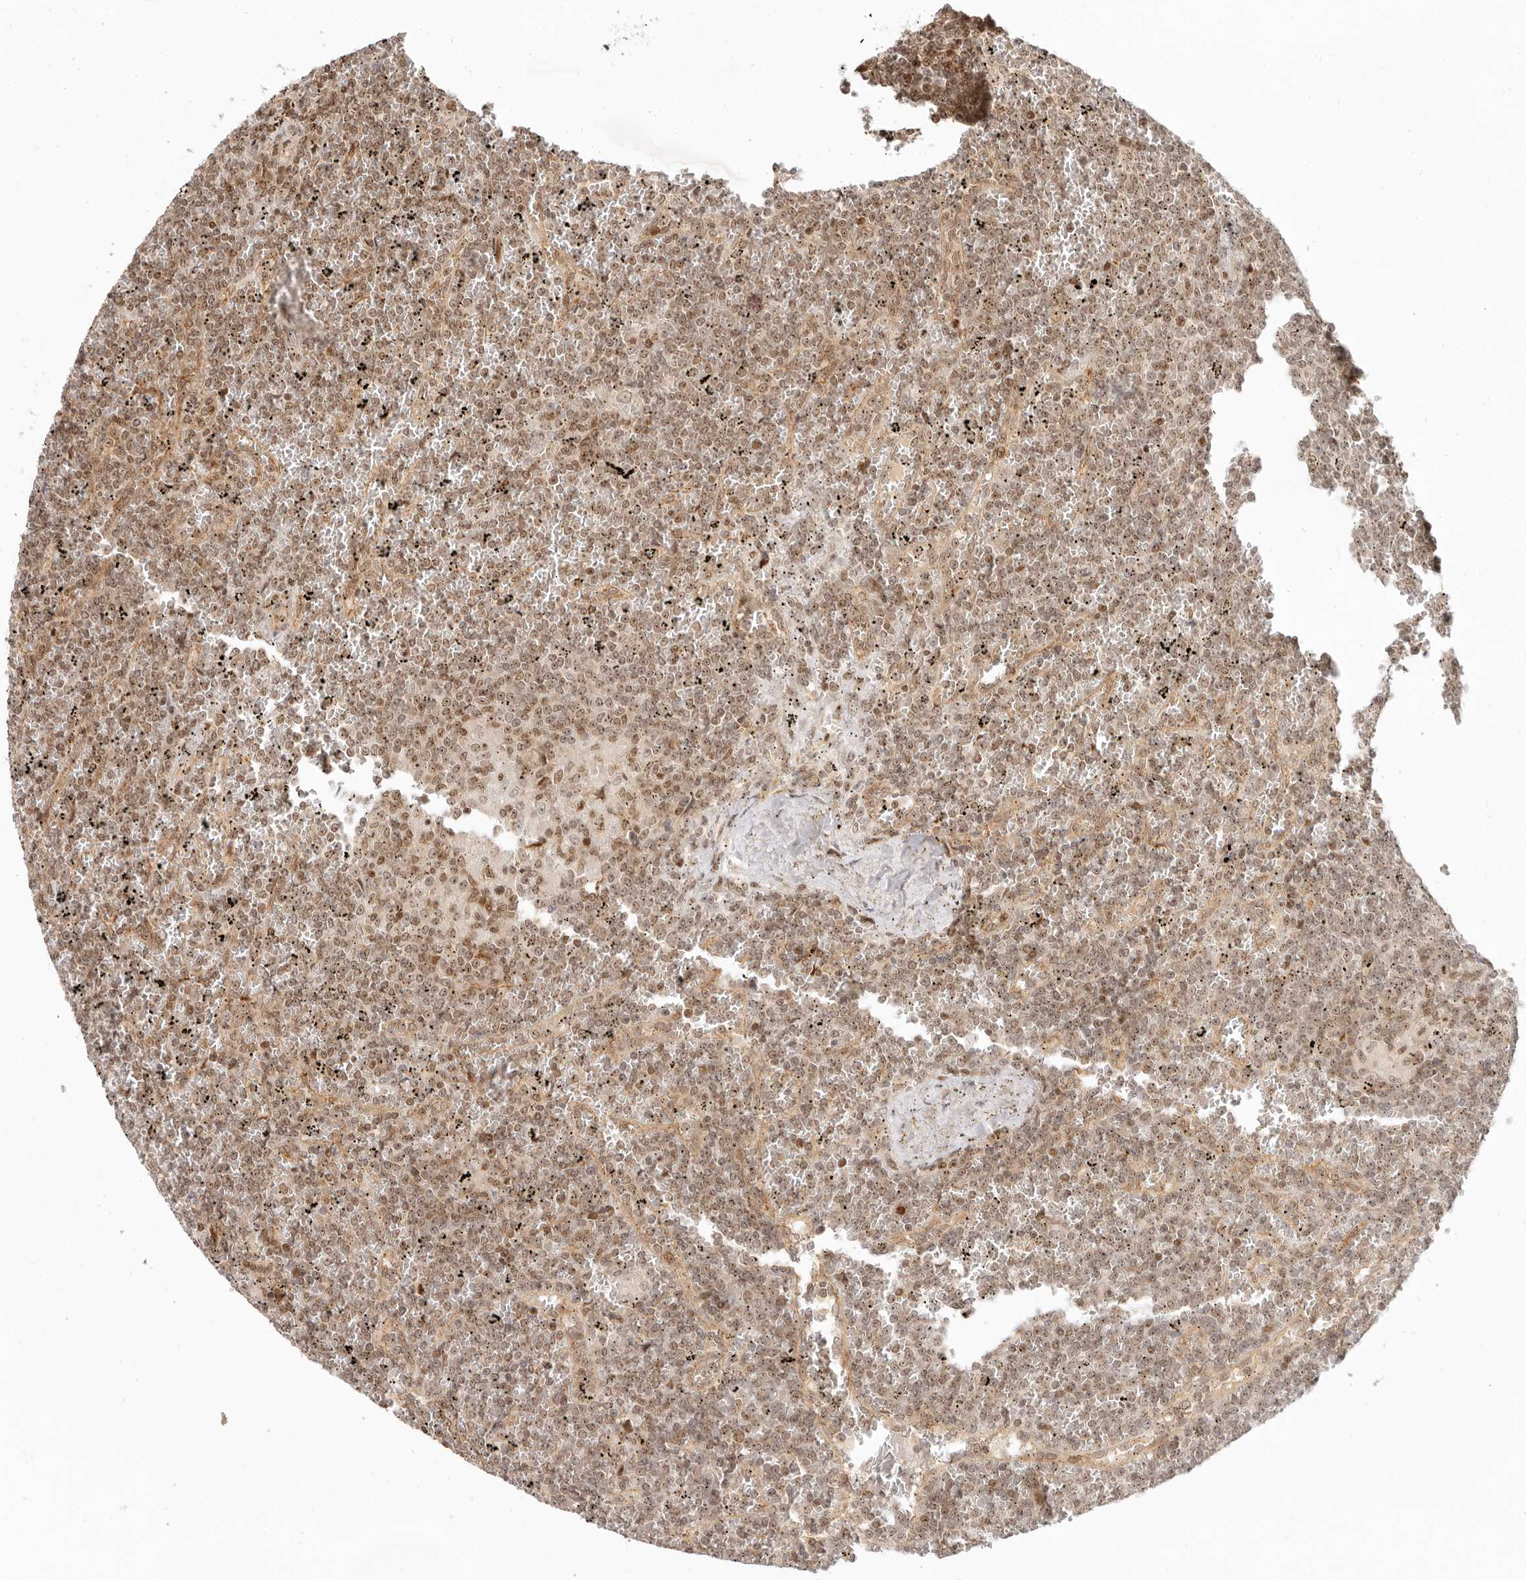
{"staining": {"intensity": "moderate", "quantity": ">75%", "location": "nuclear"}, "tissue": "lymphoma", "cell_type": "Tumor cells", "image_type": "cancer", "snomed": [{"axis": "morphology", "description": "Malignant lymphoma, non-Hodgkin's type, Low grade"}, {"axis": "topography", "description": "Spleen"}], "caption": "Lymphoma tissue reveals moderate nuclear positivity in approximately >75% of tumor cells", "gene": "BAP1", "patient": {"sex": "female", "age": 19}}